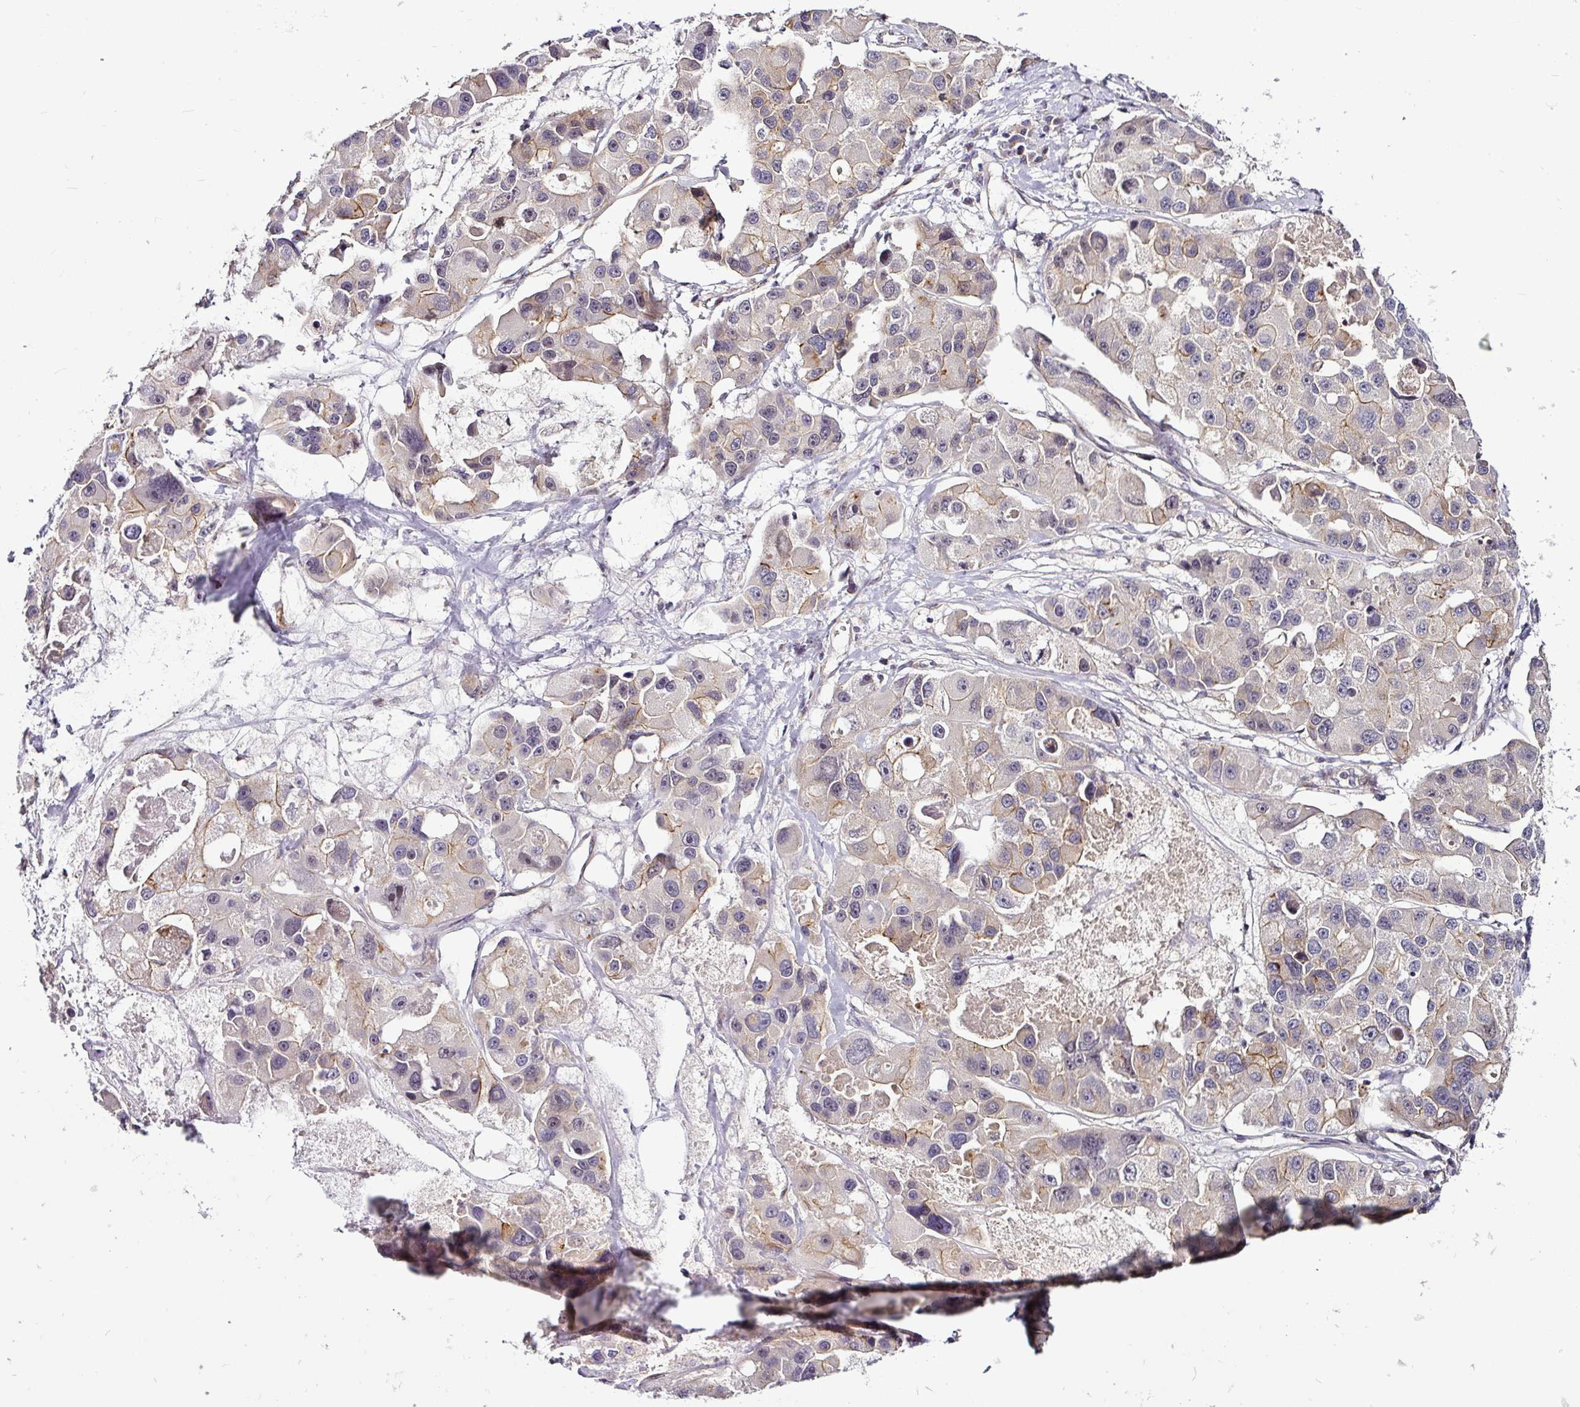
{"staining": {"intensity": "moderate", "quantity": "<25%", "location": "cytoplasmic/membranous"}, "tissue": "lung cancer", "cell_type": "Tumor cells", "image_type": "cancer", "snomed": [{"axis": "morphology", "description": "Adenocarcinoma, NOS"}, {"axis": "topography", "description": "Lung"}], "caption": "IHC histopathology image of neoplastic tissue: human lung adenocarcinoma stained using IHC displays low levels of moderate protein expression localized specifically in the cytoplasmic/membranous of tumor cells, appearing as a cytoplasmic/membranous brown color.", "gene": "DCAF13", "patient": {"sex": "female", "age": 54}}